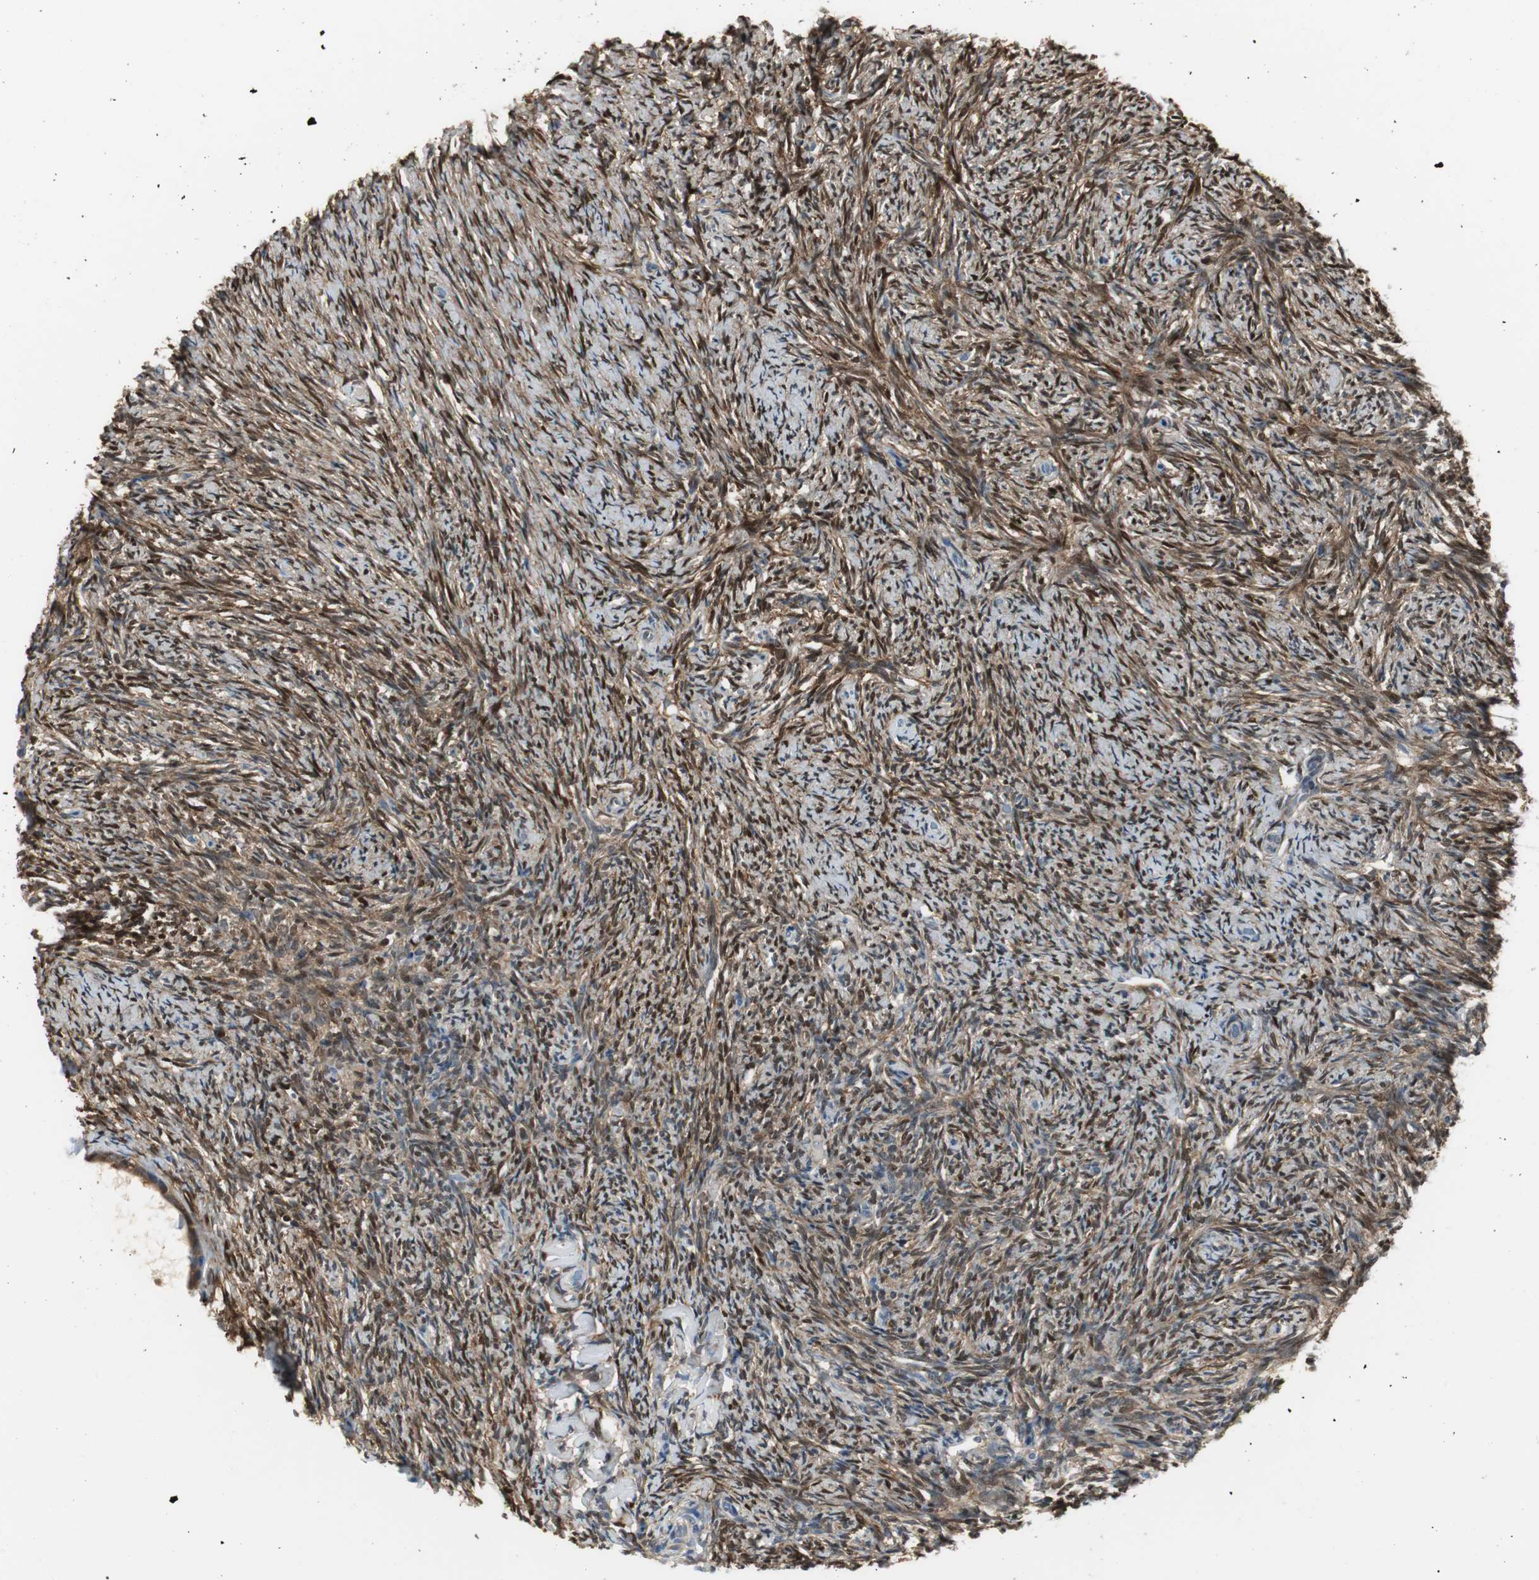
{"staining": {"intensity": "moderate", "quantity": ">75%", "location": "cytoplasmic/membranous"}, "tissue": "ovary", "cell_type": "Follicle cells", "image_type": "normal", "snomed": [{"axis": "morphology", "description": "Normal tissue, NOS"}, {"axis": "topography", "description": "Ovary"}], "caption": "Brown immunohistochemical staining in benign ovary demonstrates moderate cytoplasmic/membranous positivity in about >75% of follicle cells. (Stains: DAB (3,3'-diaminobenzidine) in brown, nuclei in blue, Microscopy: brightfield microscopy at high magnification).", "gene": "FHL2", "patient": {"sex": "female", "age": 60}}